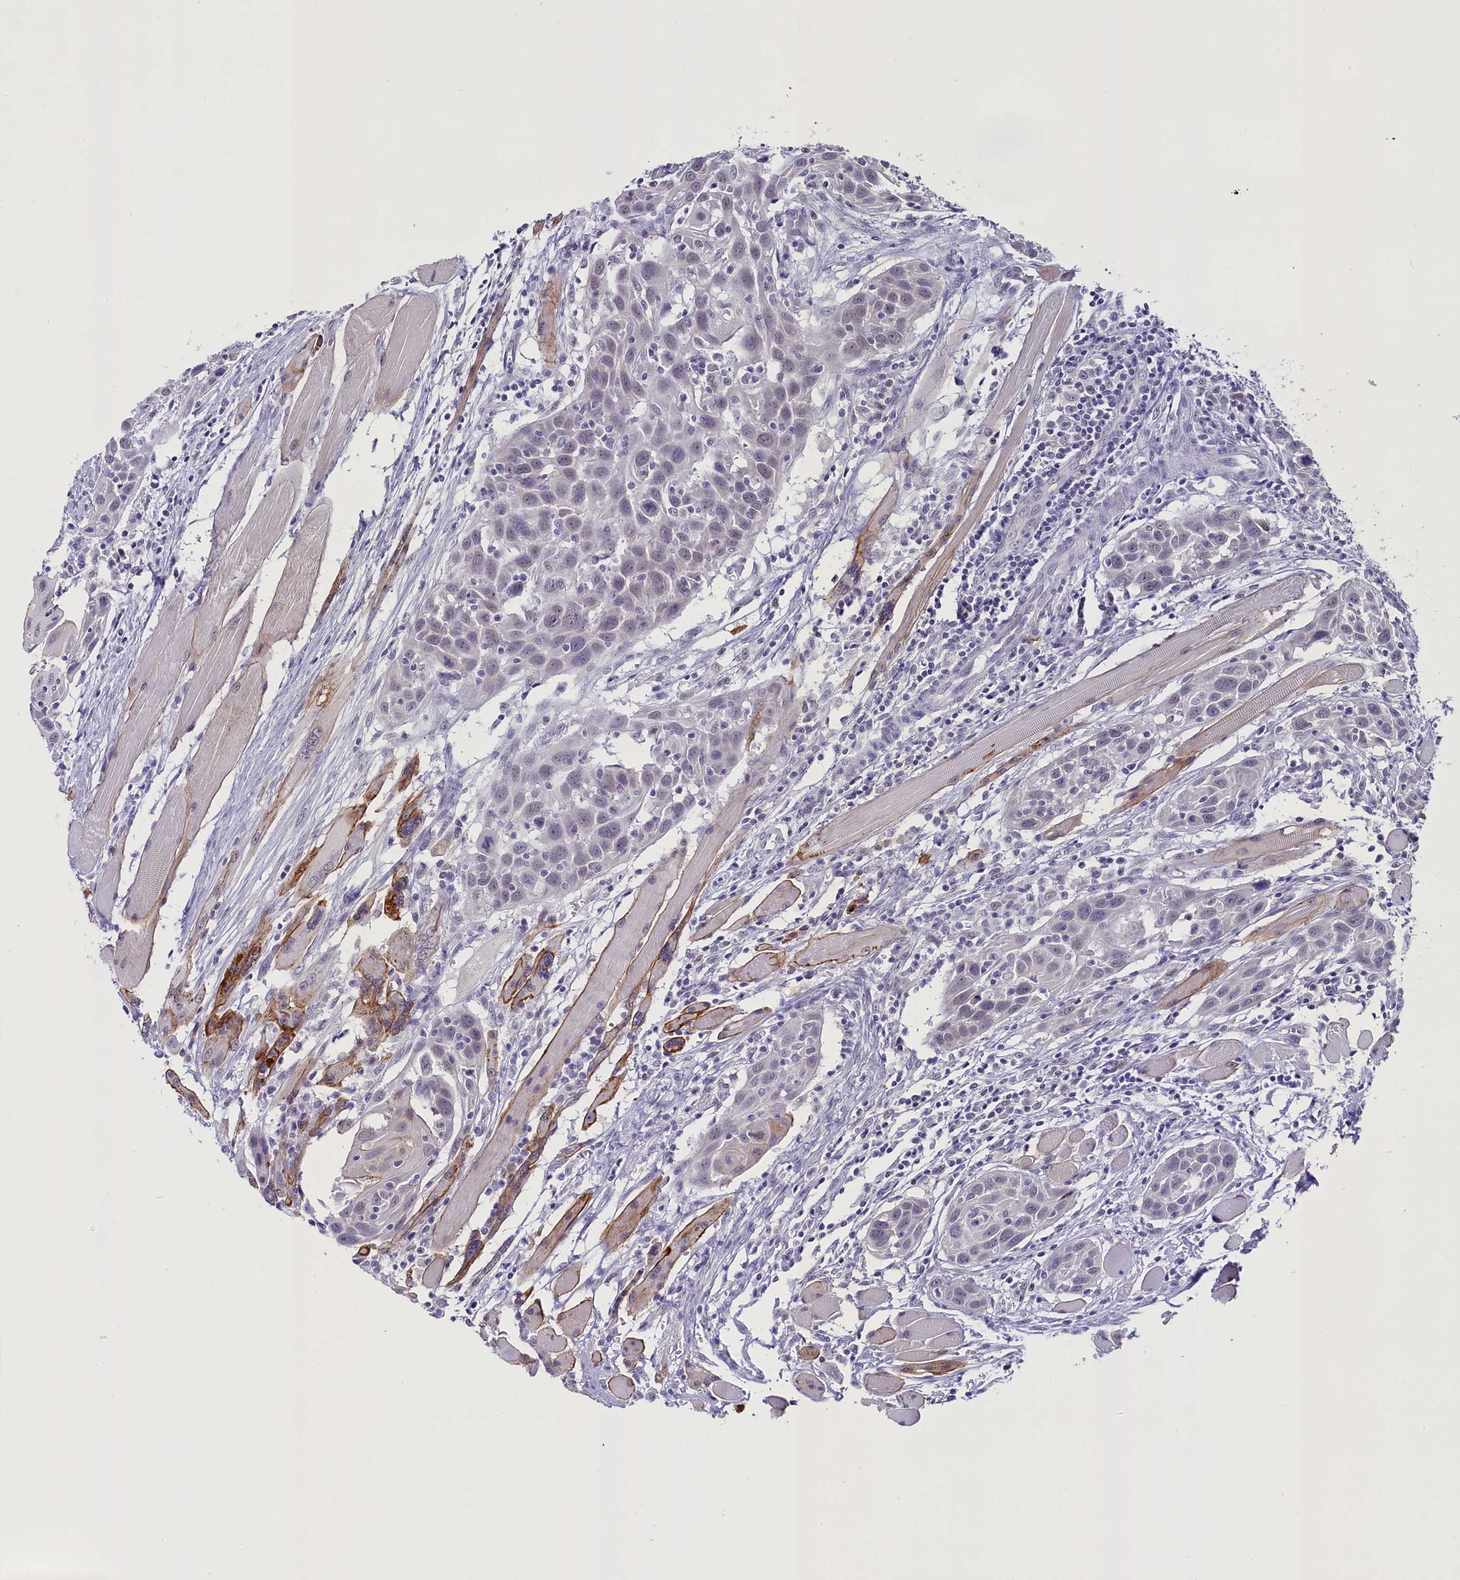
{"staining": {"intensity": "moderate", "quantity": "<25%", "location": "cytoplasmic/membranous"}, "tissue": "head and neck cancer", "cell_type": "Tumor cells", "image_type": "cancer", "snomed": [{"axis": "morphology", "description": "Squamous cell carcinoma, NOS"}, {"axis": "topography", "description": "Oral tissue"}, {"axis": "topography", "description": "Head-Neck"}], "caption": "Immunohistochemistry micrograph of human head and neck cancer (squamous cell carcinoma) stained for a protein (brown), which reveals low levels of moderate cytoplasmic/membranous positivity in approximately <25% of tumor cells.", "gene": "OSGEP", "patient": {"sex": "female", "age": 50}}